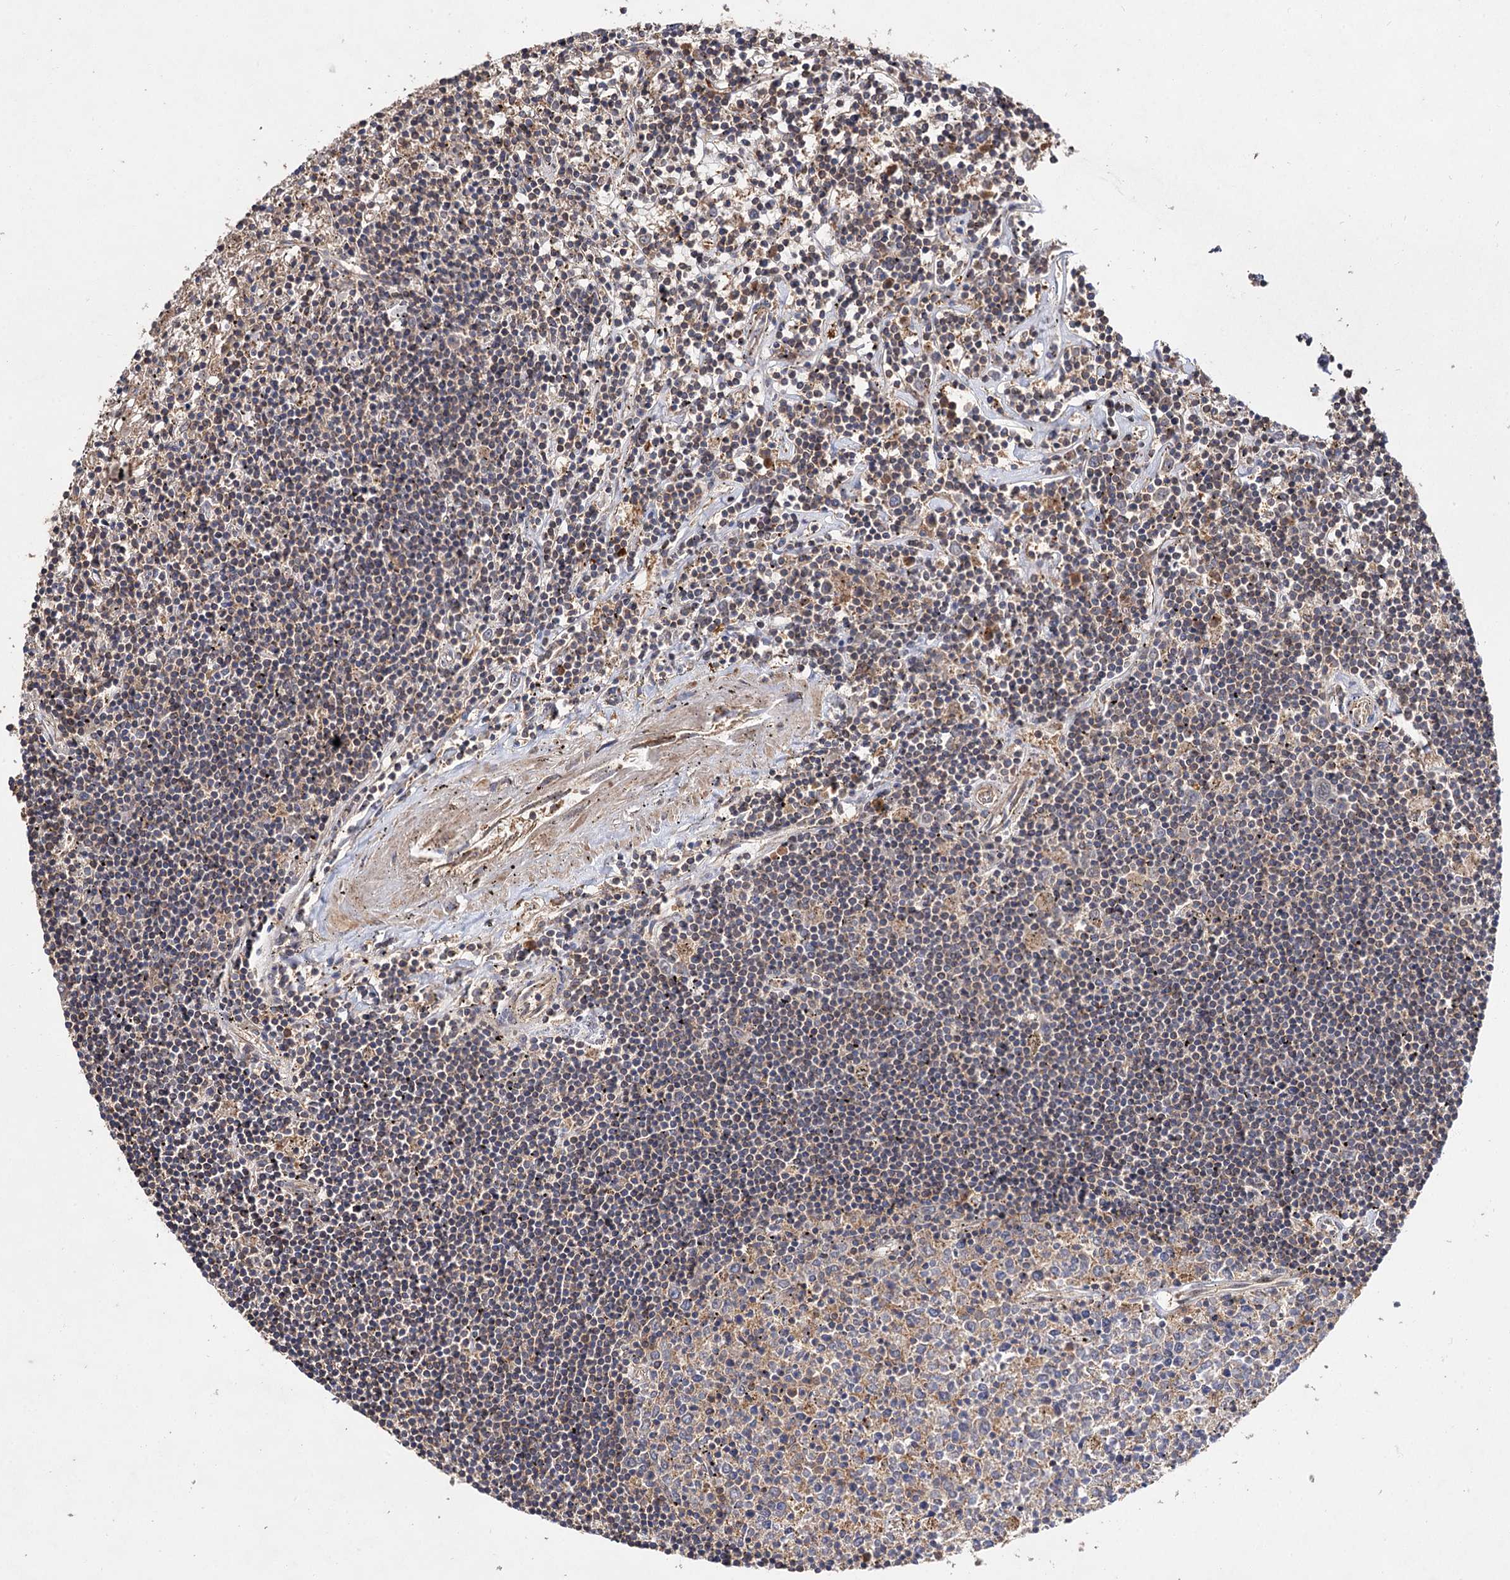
{"staining": {"intensity": "weak", "quantity": "25%-75%", "location": "cytoplasmic/membranous"}, "tissue": "lymphoma", "cell_type": "Tumor cells", "image_type": "cancer", "snomed": [{"axis": "morphology", "description": "Malignant lymphoma, non-Hodgkin's type, Low grade"}, {"axis": "topography", "description": "Spleen"}], "caption": "High-power microscopy captured an IHC micrograph of malignant lymphoma, non-Hodgkin's type (low-grade), revealing weak cytoplasmic/membranous positivity in approximately 25%-75% of tumor cells.", "gene": "FBXW8", "patient": {"sex": "male", "age": 76}}